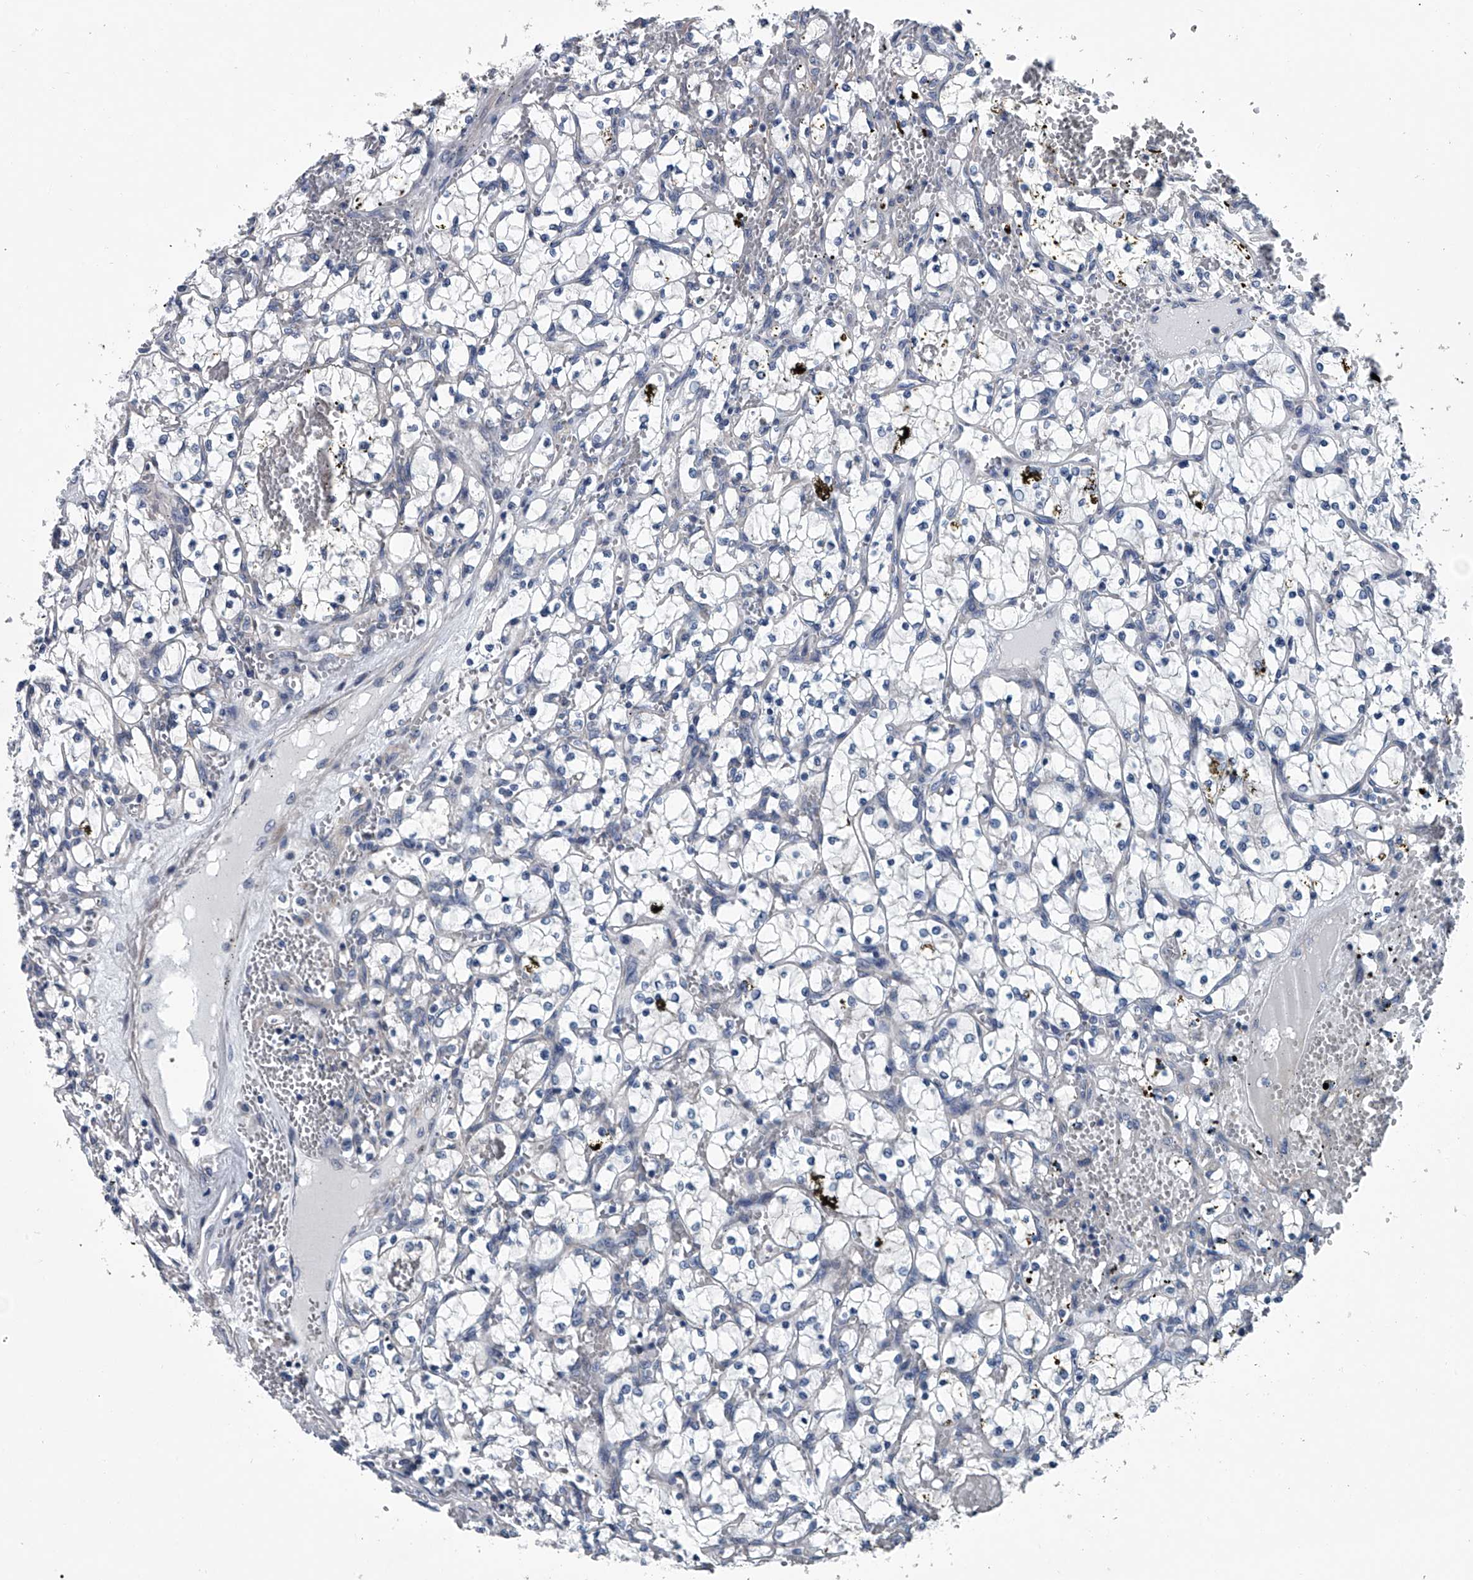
{"staining": {"intensity": "negative", "quantity": "none", "location": "none"}, "tissue": "renal cancer", "cell_type": "Tumor cells", "image_type": "cancer", "snomed": [{"axis": "morphology", "description": "Adenocarcinoma, NOS"}, {"axis": "topography", "description": "Kidney"}], "caption": "Micrograph shows no significant protein staining in tumor cells of adenocarcinoma (renal).", "gene": "PPP2R5D", "patient": {"sex": "female", "age": 69}}